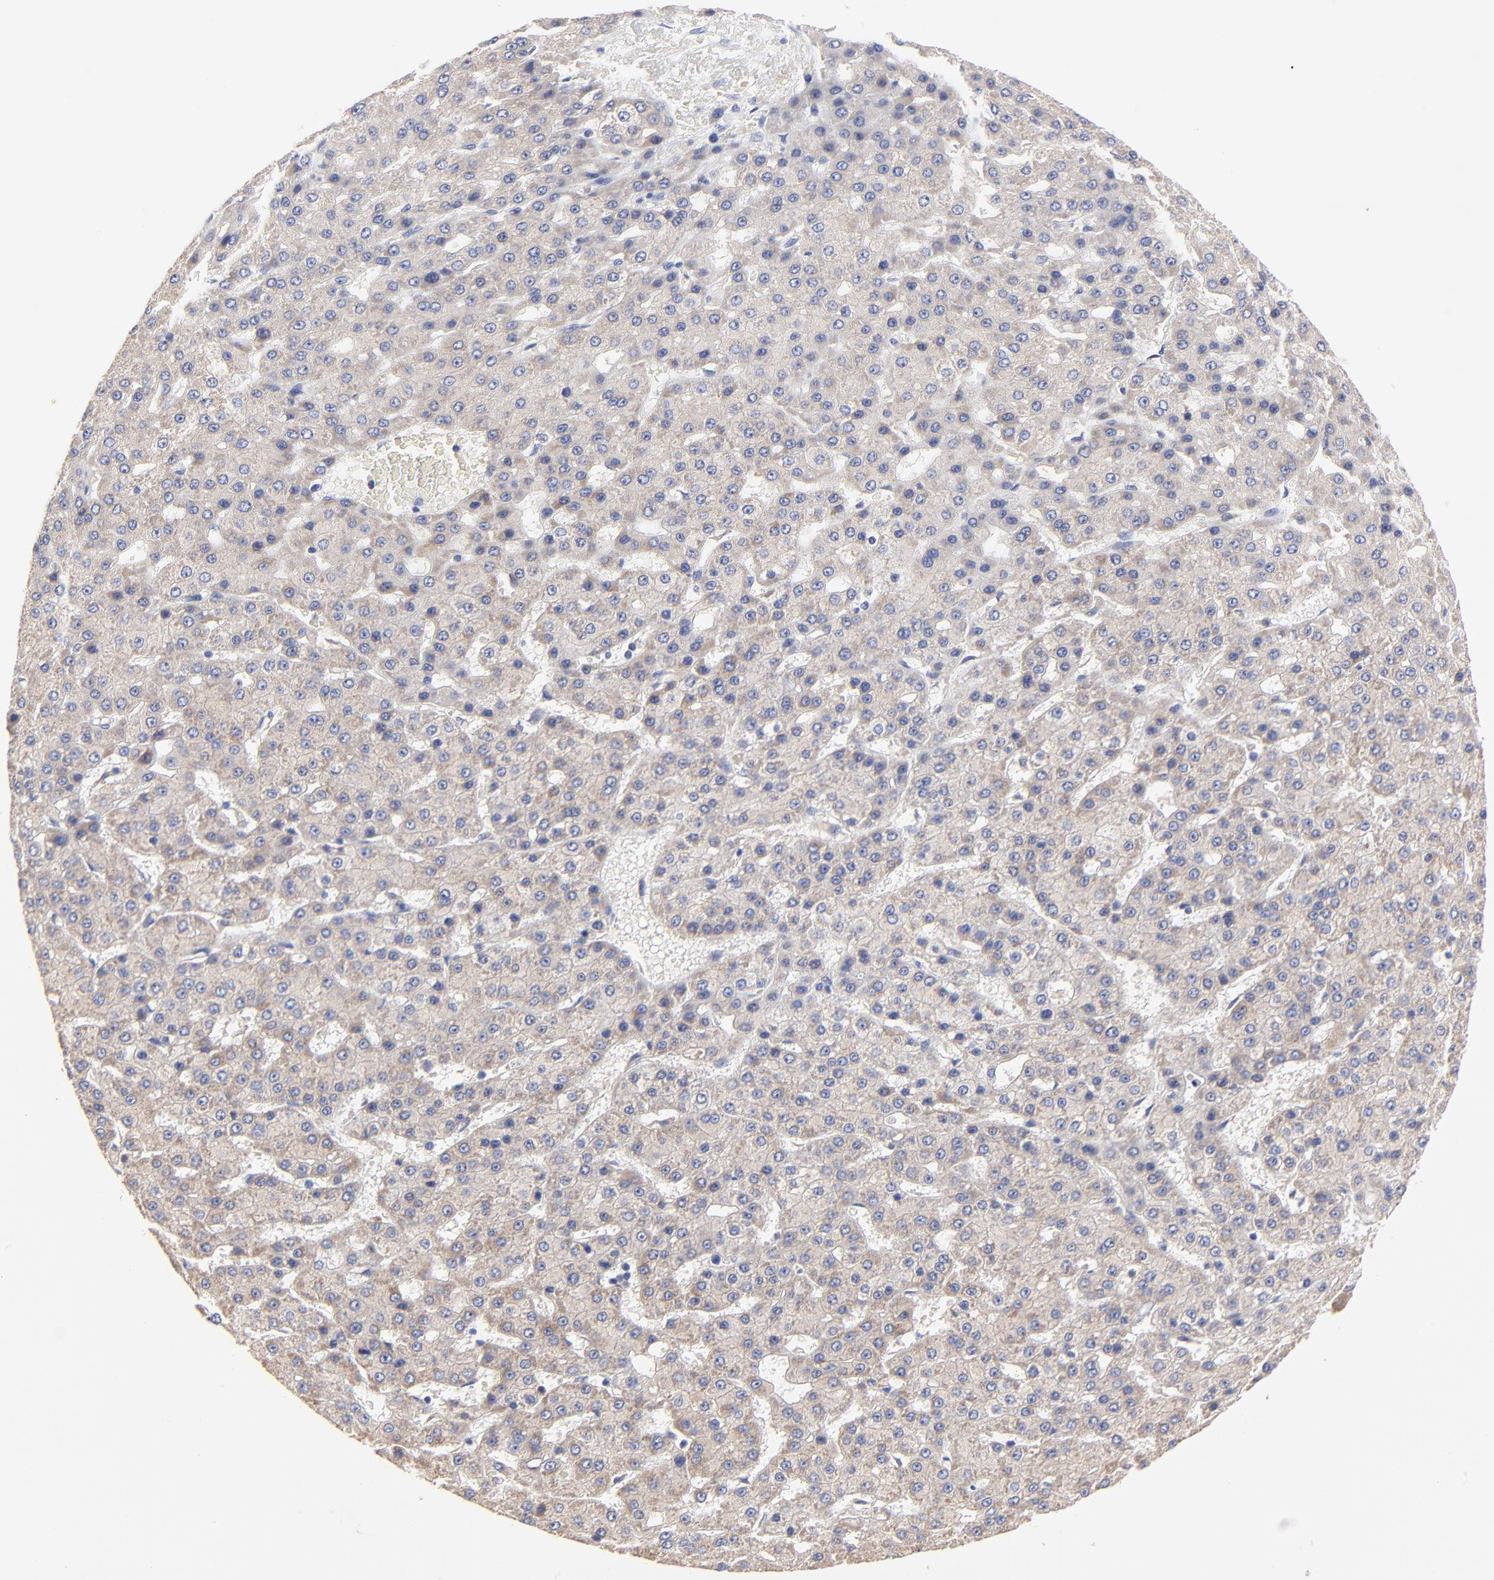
{"staining": {"intensity": "weak", "quantity": ">75%", "location": "cytoplasmic/membranous"}, "tissue": "liver cancer", "cell_type": "Tumor cells", "image_type": "cancer", "snomed": [{"axis": "morphology", "description": "Carcinoma, Hepatocellular, NOS"}, {"axis": "topography", "description": "Liver"}], "caption": "IHC (DAB) staining of hepatocellular carcinoma (liver) exhibits weak cytoplasmic/membranous protein positivity in about >75% of tumor cells.", "gene": "PPFIBP2", "patient": {"sex": "male", "age": 47}}